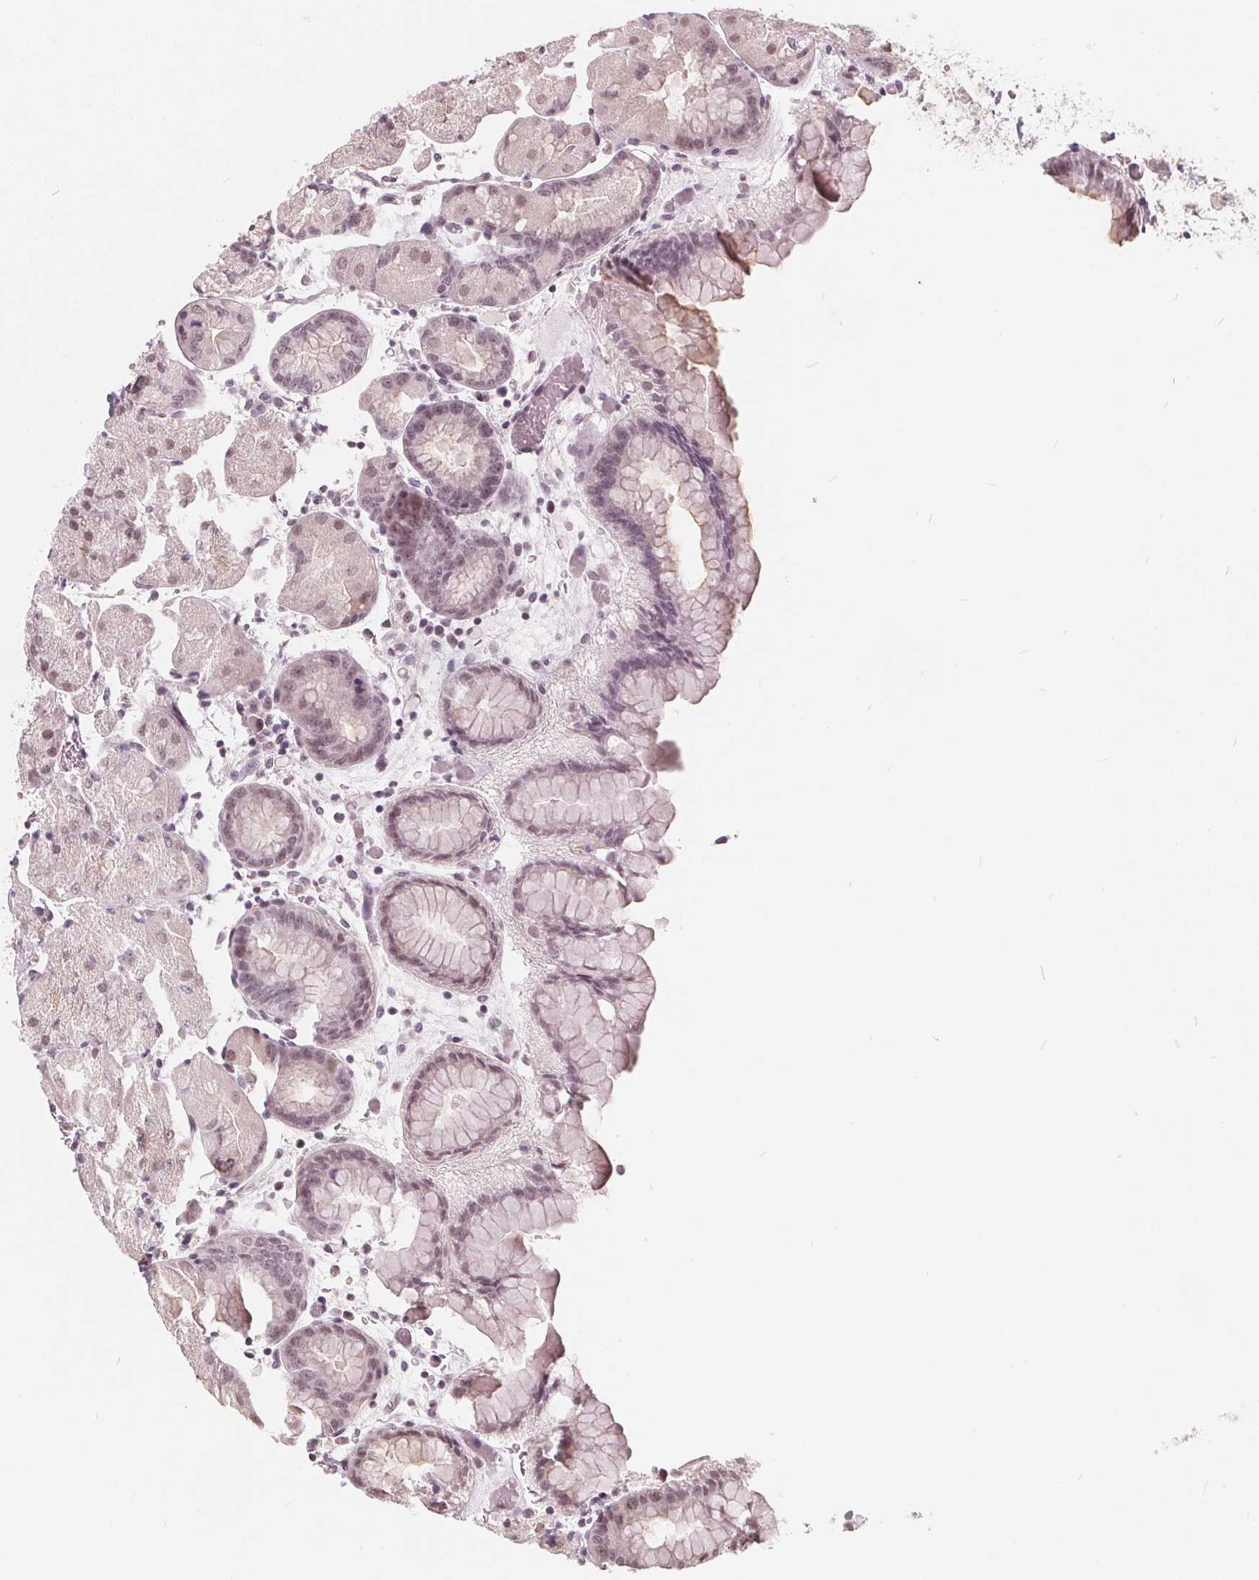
{"staining": {"intensity": "weak", "quantity": "25%-75%", "location": "nuclear"}, "tissue": "stomach", "cell_type": "Glandular cells", "image_type": "normal", "snomed": [{"axis": "morphology", "description": "Normal tissue, NOS"}, {"axis": "topography", "description": "Stomach, upper"}, {"axis": "topography", "description": "Stomach"}, {"axis": "topography", "description": "Stomach, lower"}], "caption": "Approximately 25%-75% of glandular cells in normal human stomach demonstrate weak nuclear protein positivity as visualized by brown immunohistochemical staining.", "gene": "NUP210L", "patient": {"sex": "male", "age": 62}}